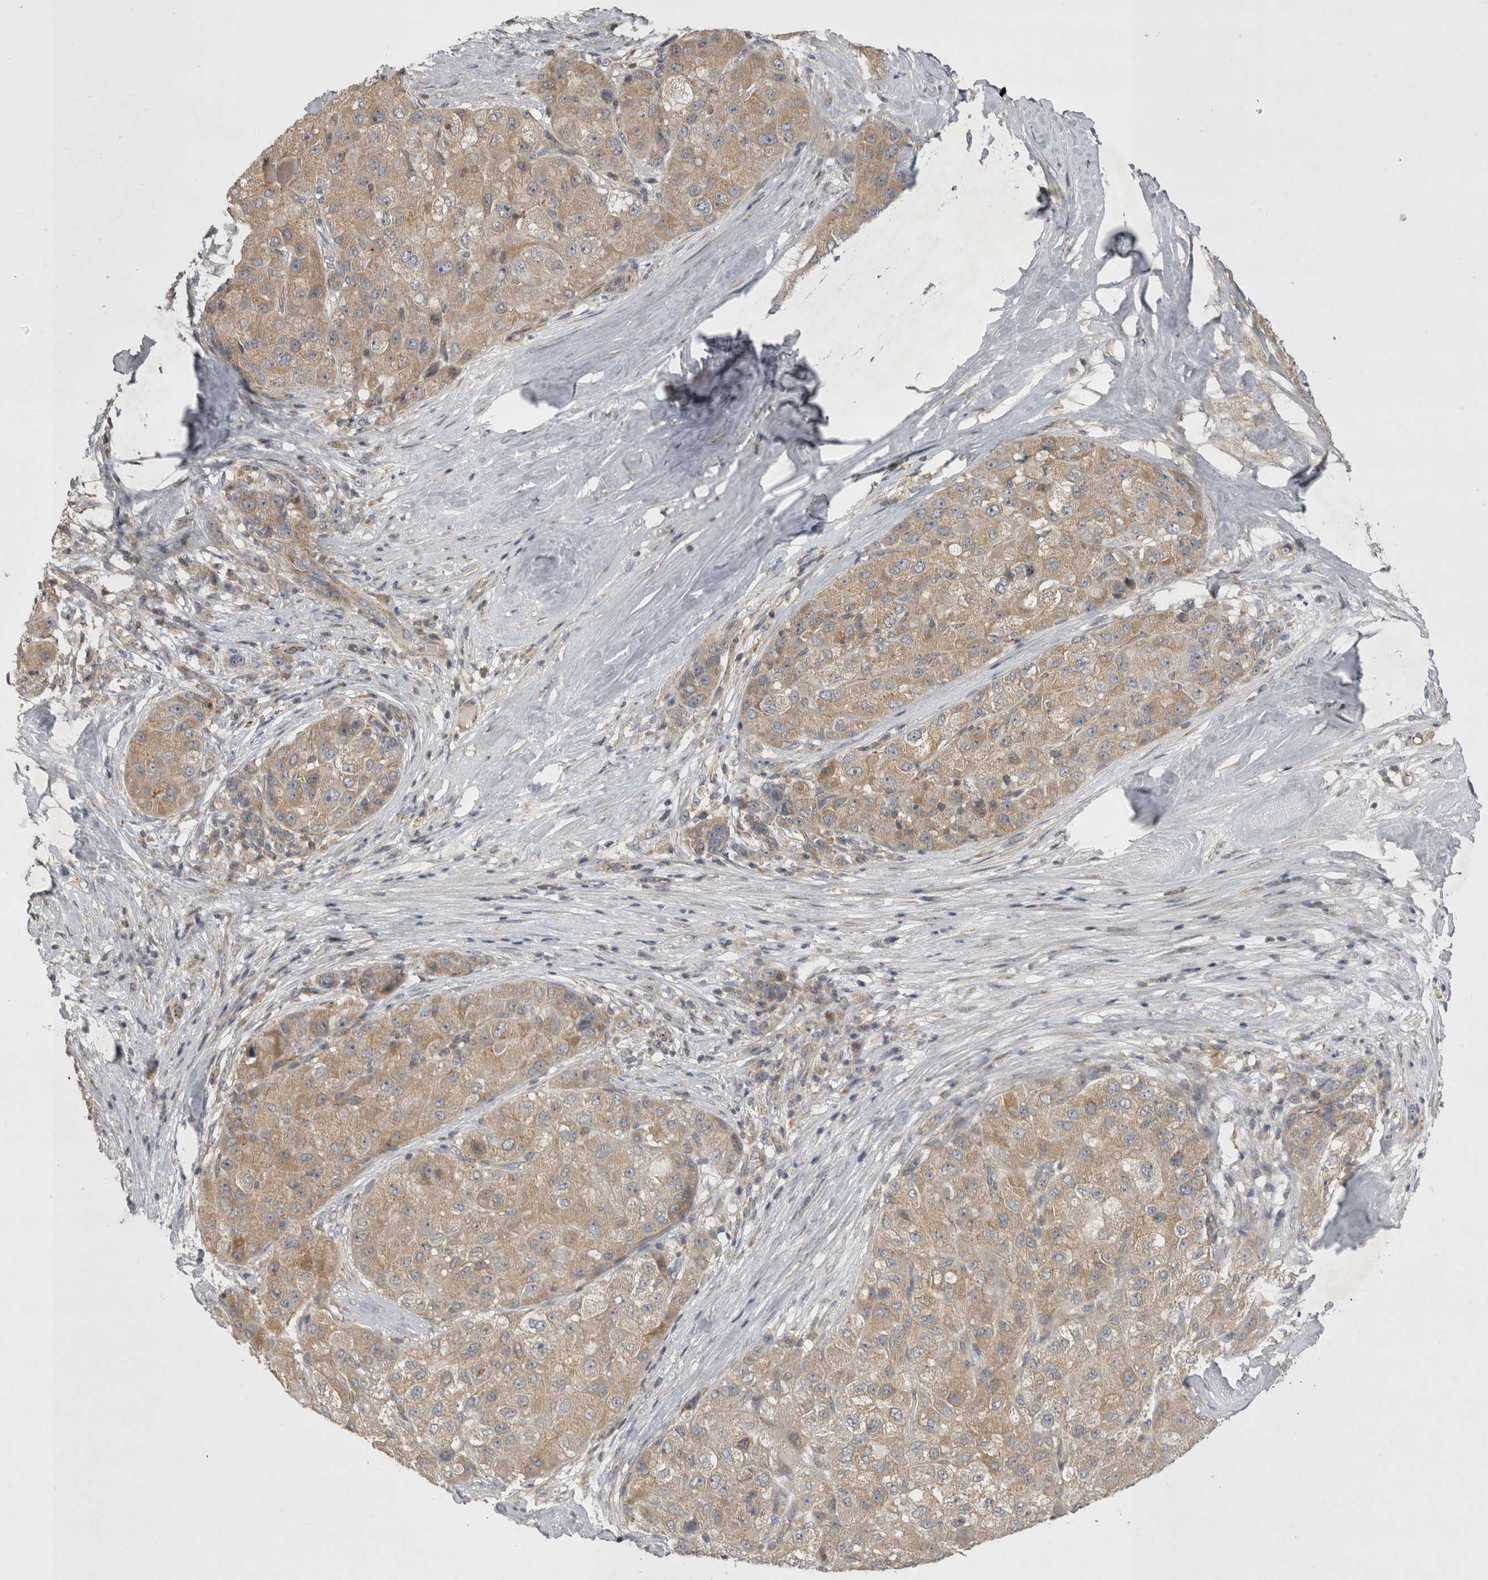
{"staining": {"intensity": "weak", "quantity": ">75%", "location": "cytoplasmic/membranous"}, "tissue": "liver cancer", "cell_type": "Tumor cells", "image_type": "cancer", "snomed": [{"axis": "morphology", "description": "Carcinoma, Hepatocellular, NOS"}, {"axis": "topography", "description": "Liver"}], "caption": "IHC (DAB) staining of liver cancer demonstrates weak cytoplasmic/membranous protein staining in about >75% of tumor cells. (DAB IHC with brightfield microscopy, high magnification).", "gene": "TSPOAP1", "patient": {"sex": "male", "age": 80}}